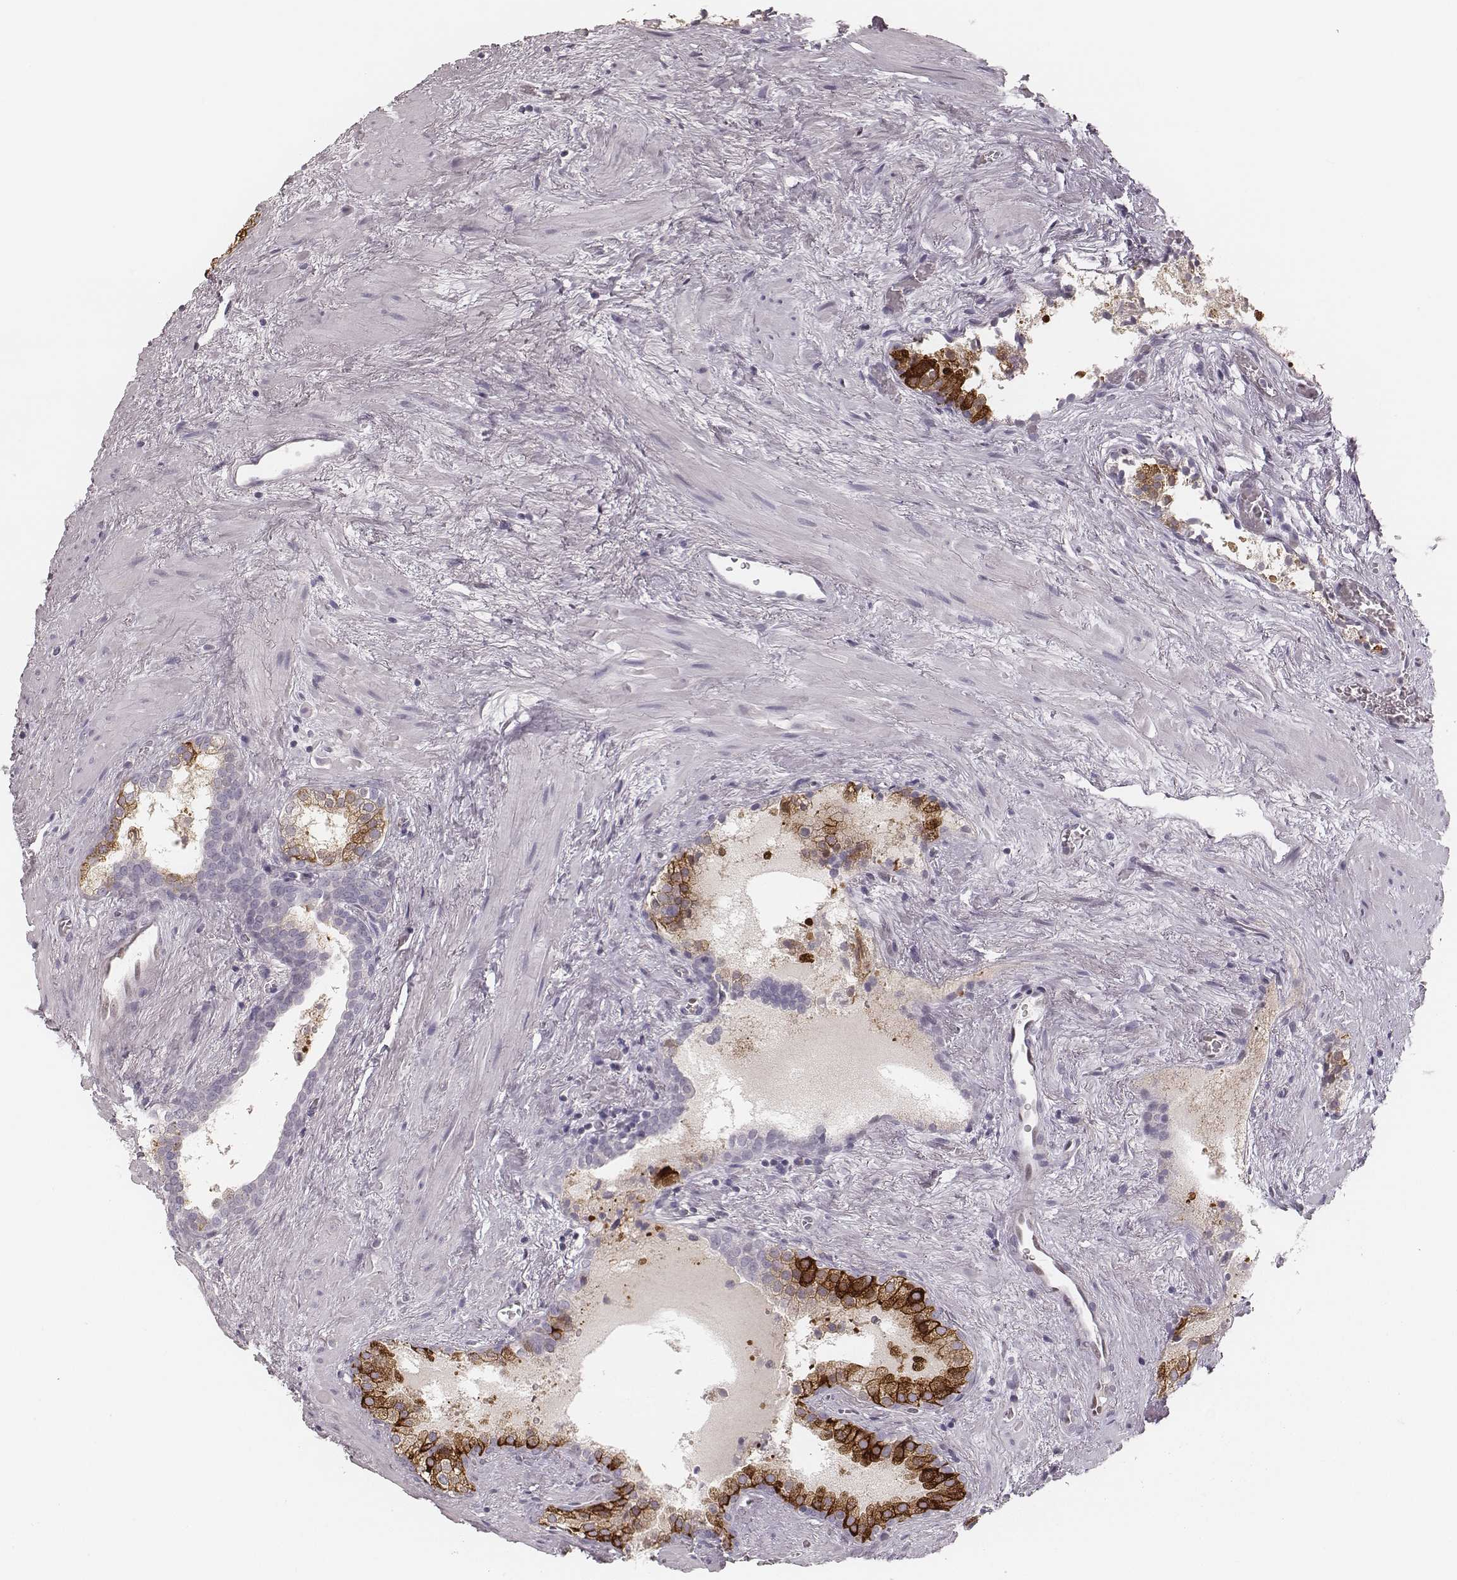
{"staining": {"intensity": "strong", "quantity": ">75%", "location": "cytoplasmic/membranous"}, "tissue": "prostate cancer", "cell_type": "Tumor cells", "image_type": "cancer", "snomed": [{"axis": "morphology", "description": "Adenocarcinoma, NOS"}, {"axis": "topography", "description": "Prostate"}], "caption": "Adenocarcinoma (prostate) stained for a protein shows strong cytoplasmic/membranous positivity in tumor cells.", "gene": "MSX1", "patient": {"sex": "male", "age": 66}}